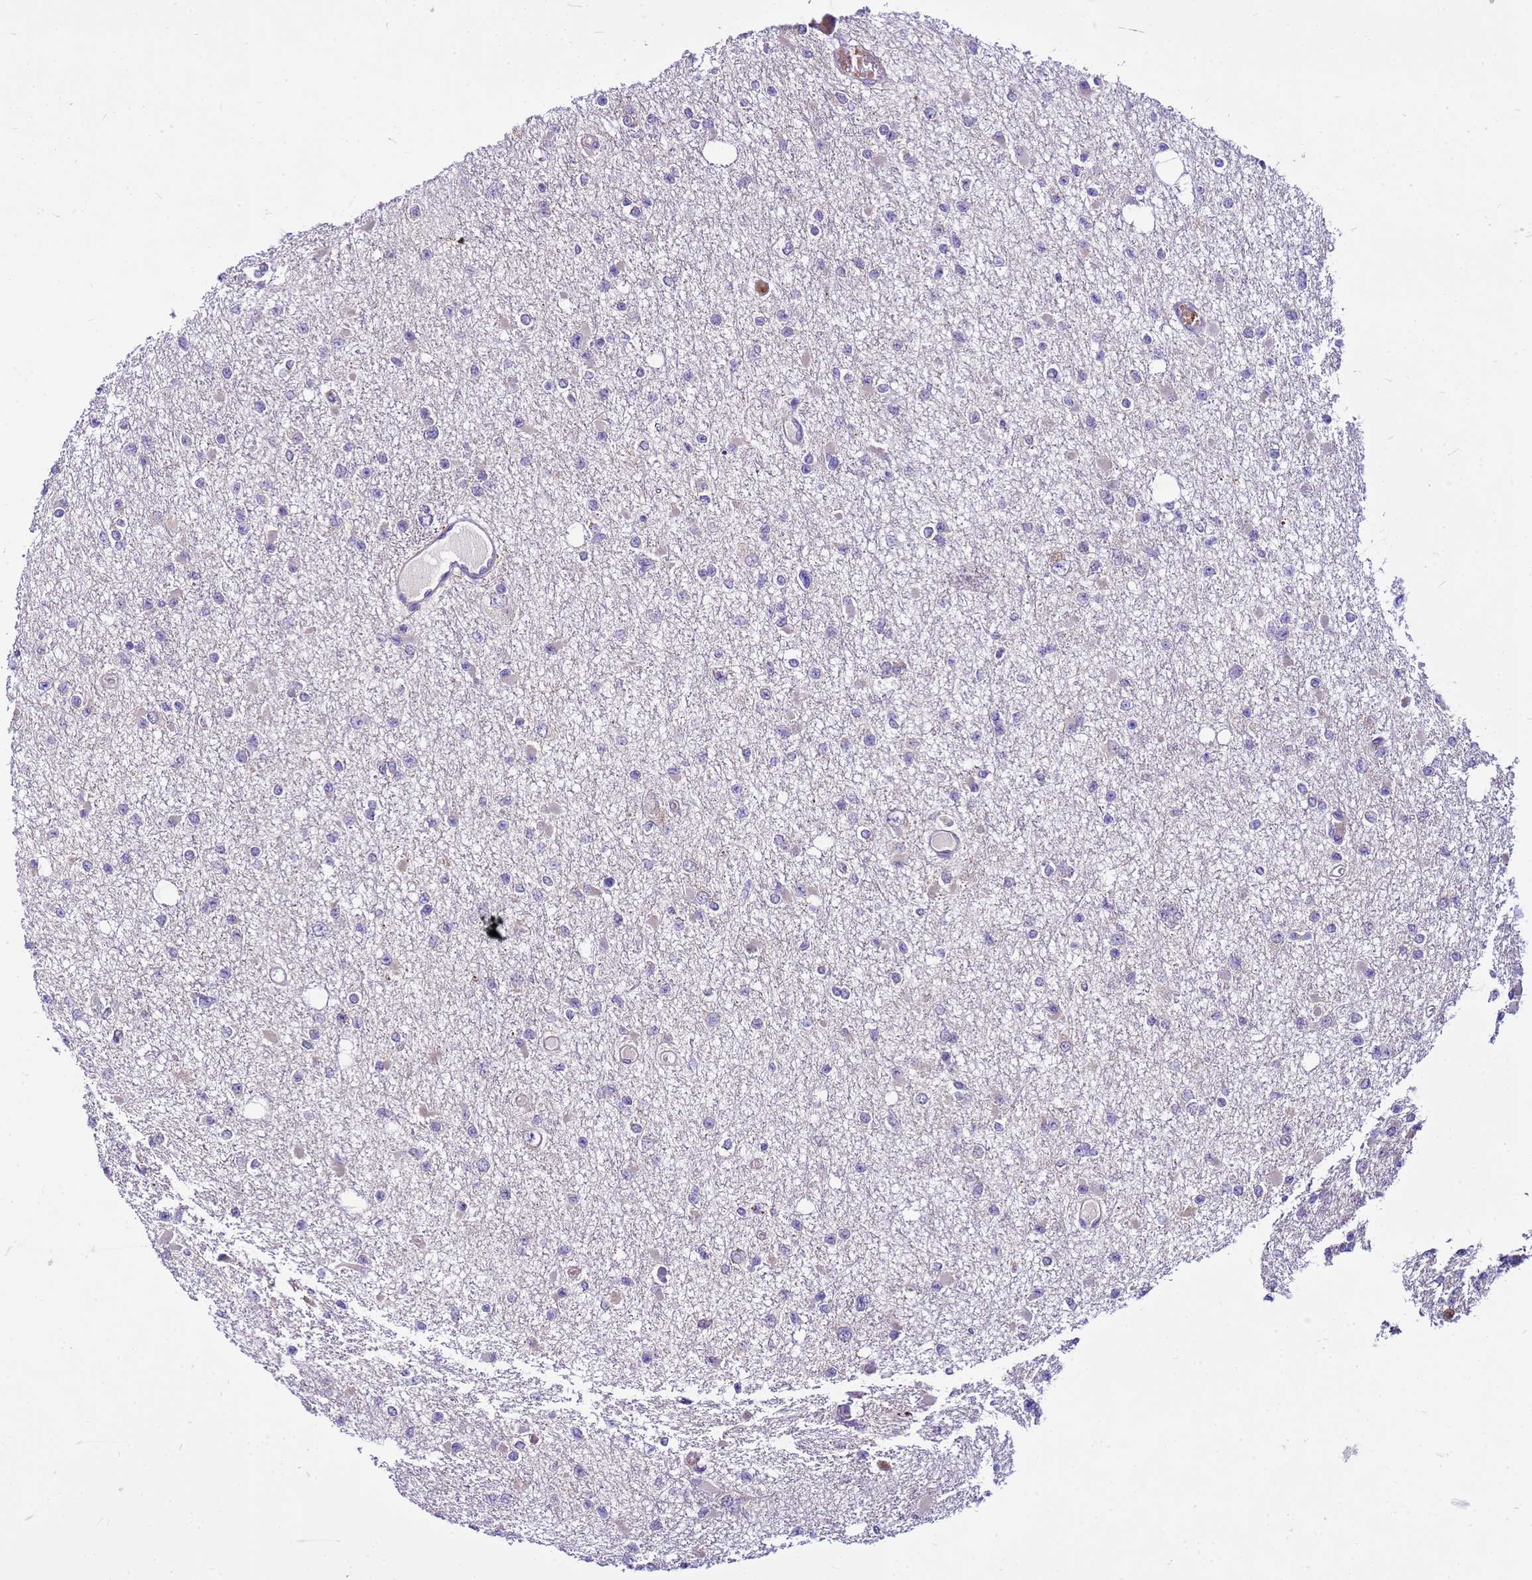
{"staining": {"intensity": "negative", "quantity": "none", "location": "none"}, "tissue": "glioma", "cell_type": "Tumor cells", "image_type": "cancer", "snomed": [{"axis": "morphology", "description": "Glioma, malignant, Low grade"}, {"axis": "topography", "description": "Brain"}], "caption": "This is an IHC micrograph of malignant glioma (low-grade). There is no expression in tumor cells.", "gene": "PKD1", "patient": {"sex": "female", "age": 22}}